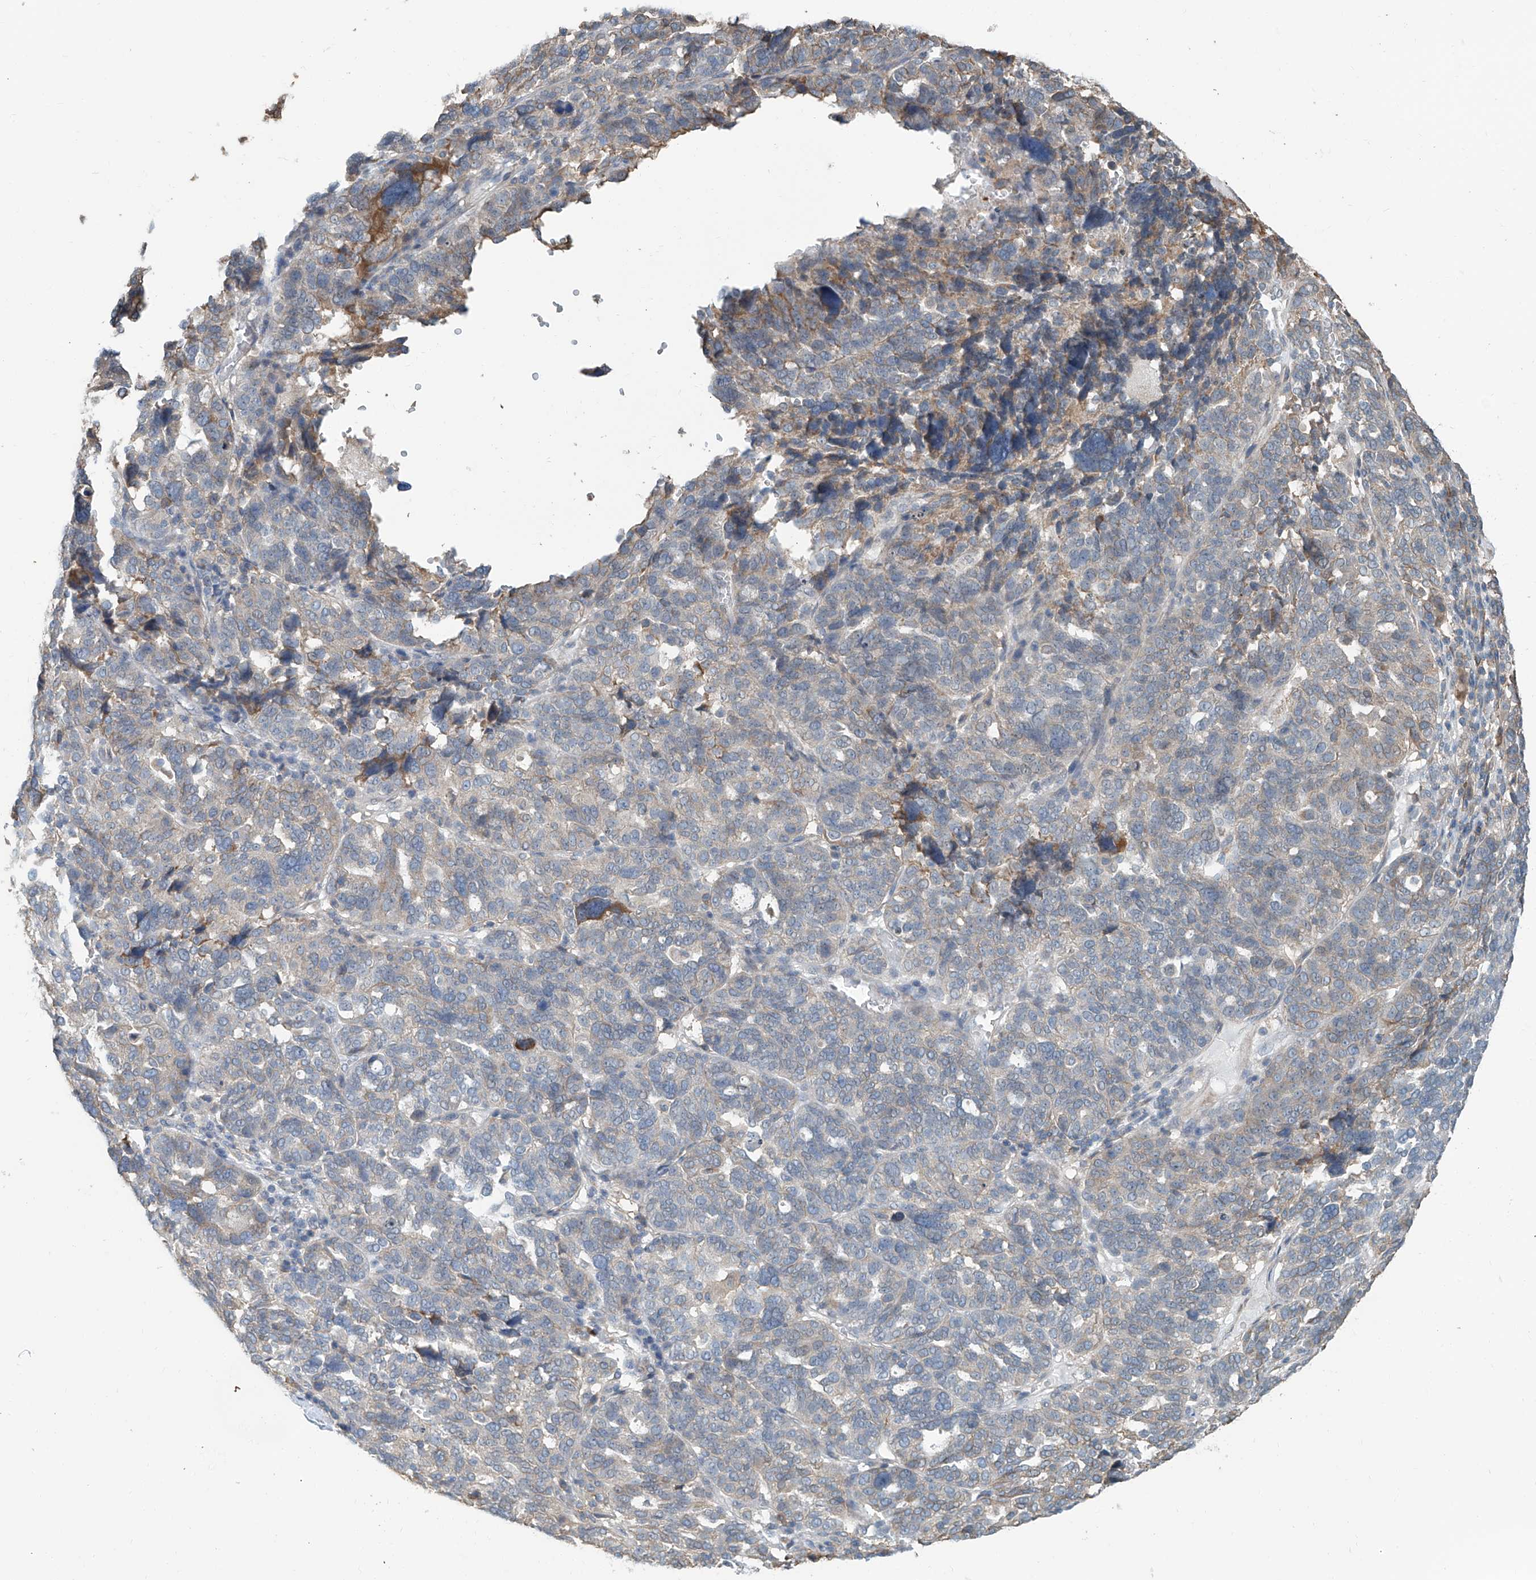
{"staining": {"intensity": "moderate", "quantity": "<25%", "location": "cytoplasmic/membranous"}, "tissue": "ovarian cancer", "cell_type": "Tumor cells", "image_type": "cancer", "snomed": [{"axis": "morphology", "description": "Cystadenocarcinoma, serous, NOS"}, {"axis": "topography", "description": "Ovary"}], "caption": "Tumor cells show moderate cytoplasmic/membranous staining in approximately <25% of cells in ovarian cancer. The staining was performed using DAB (3,3'-diaminobenzidine) to visualize the protein expression in brown, while the nuclei were stained in blue with hematoxylin (Magnification: 20x).", "gene": "KCNK10", "patient": {"sex": "female", "age": 59}}